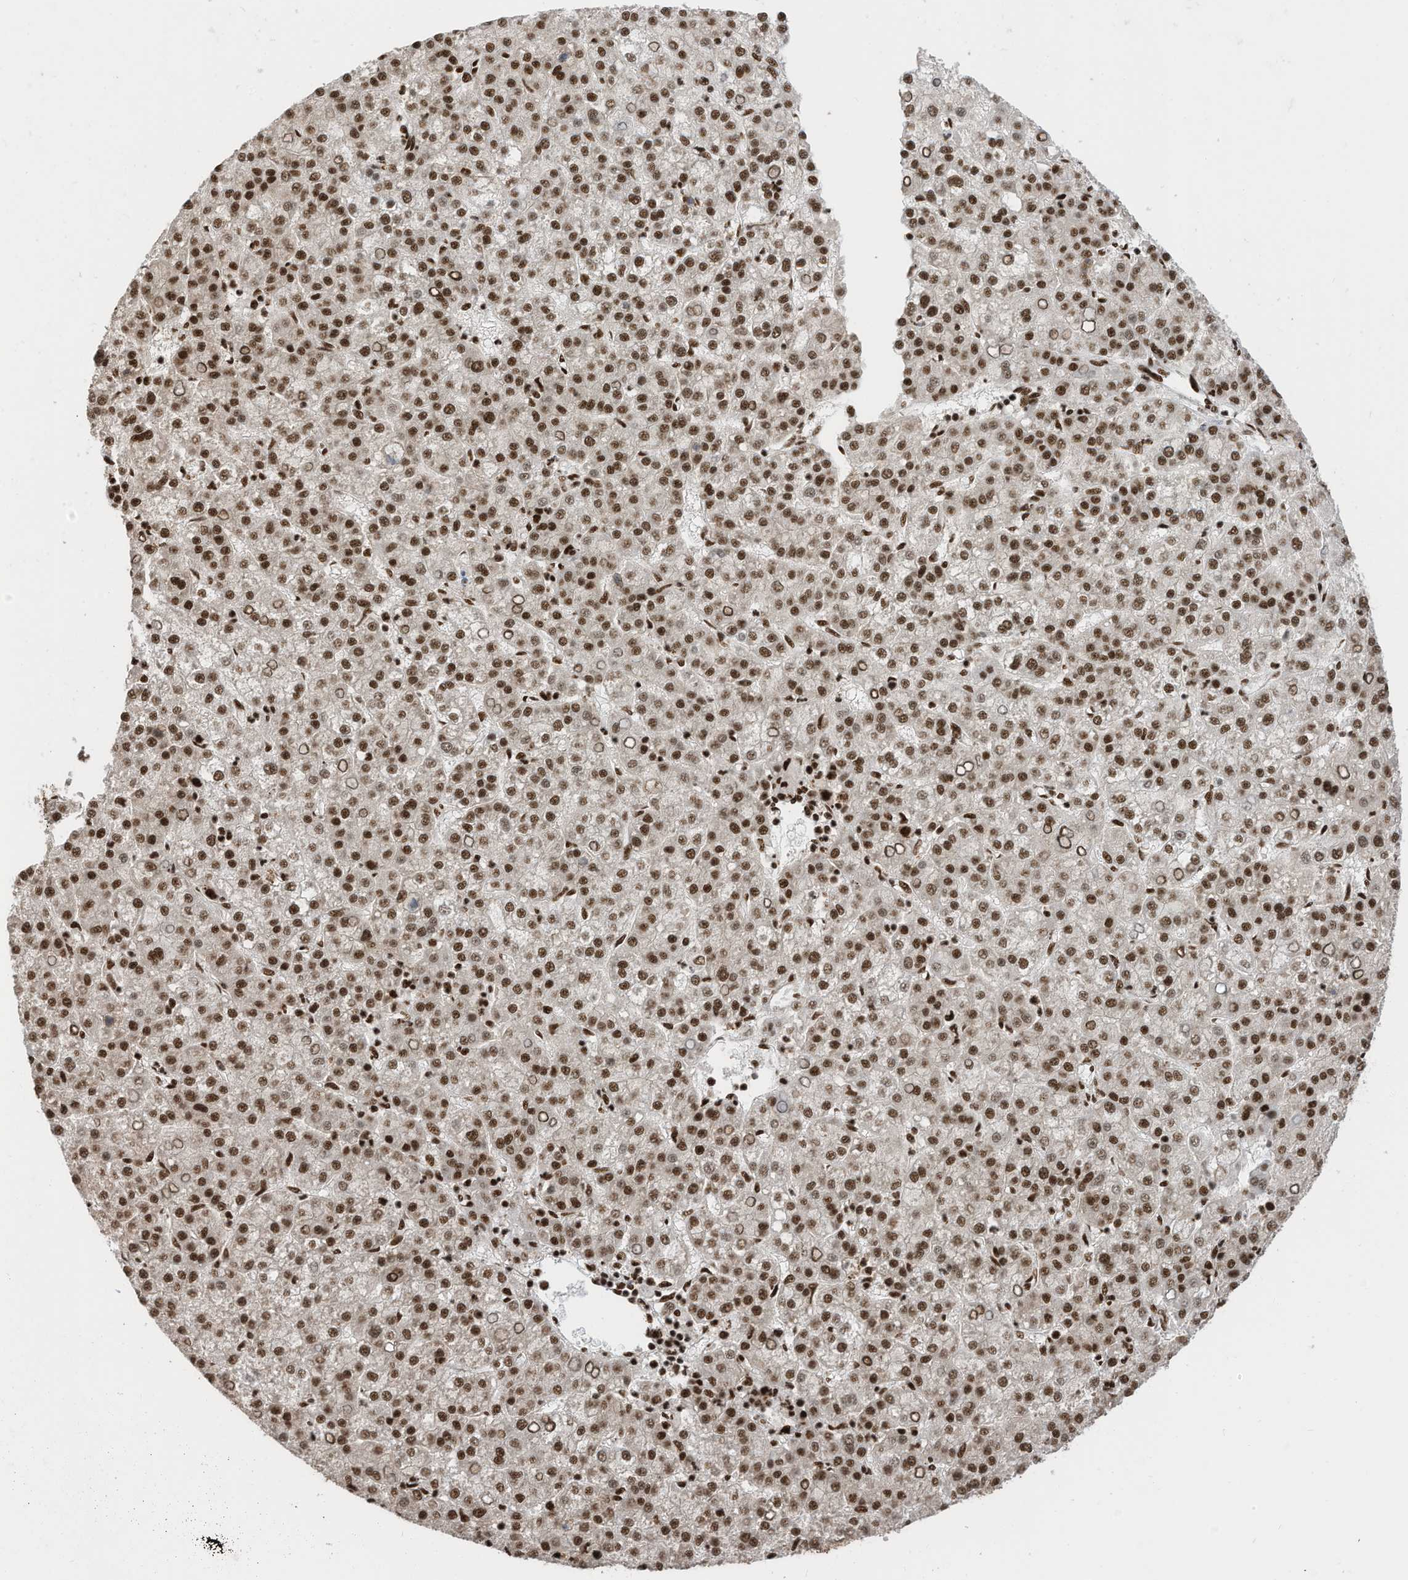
{"staining": {"intensity": "moderate", "quantity": ">75%", "location": "nuclear"}, "tissue": "liver cancer", "cell_type": "Tumor cells", "image_type": "cancer", "snomed": [{"axis": "morphology", "description": "Carcinoma, Hepatocellular, NOS"}, {"axis": "topography", "description": "Liver"}], "caption": "Immunohistochemical staining of liver cancer demonstrates medium levels of moderate nuclear protein positivity in approximately >75% of tumor cells. (brown staining indicates protein expression, while blue staining denotes nuclei).", "gene": "SF3A3", "patient": {"sex": "female", "age": 58}}